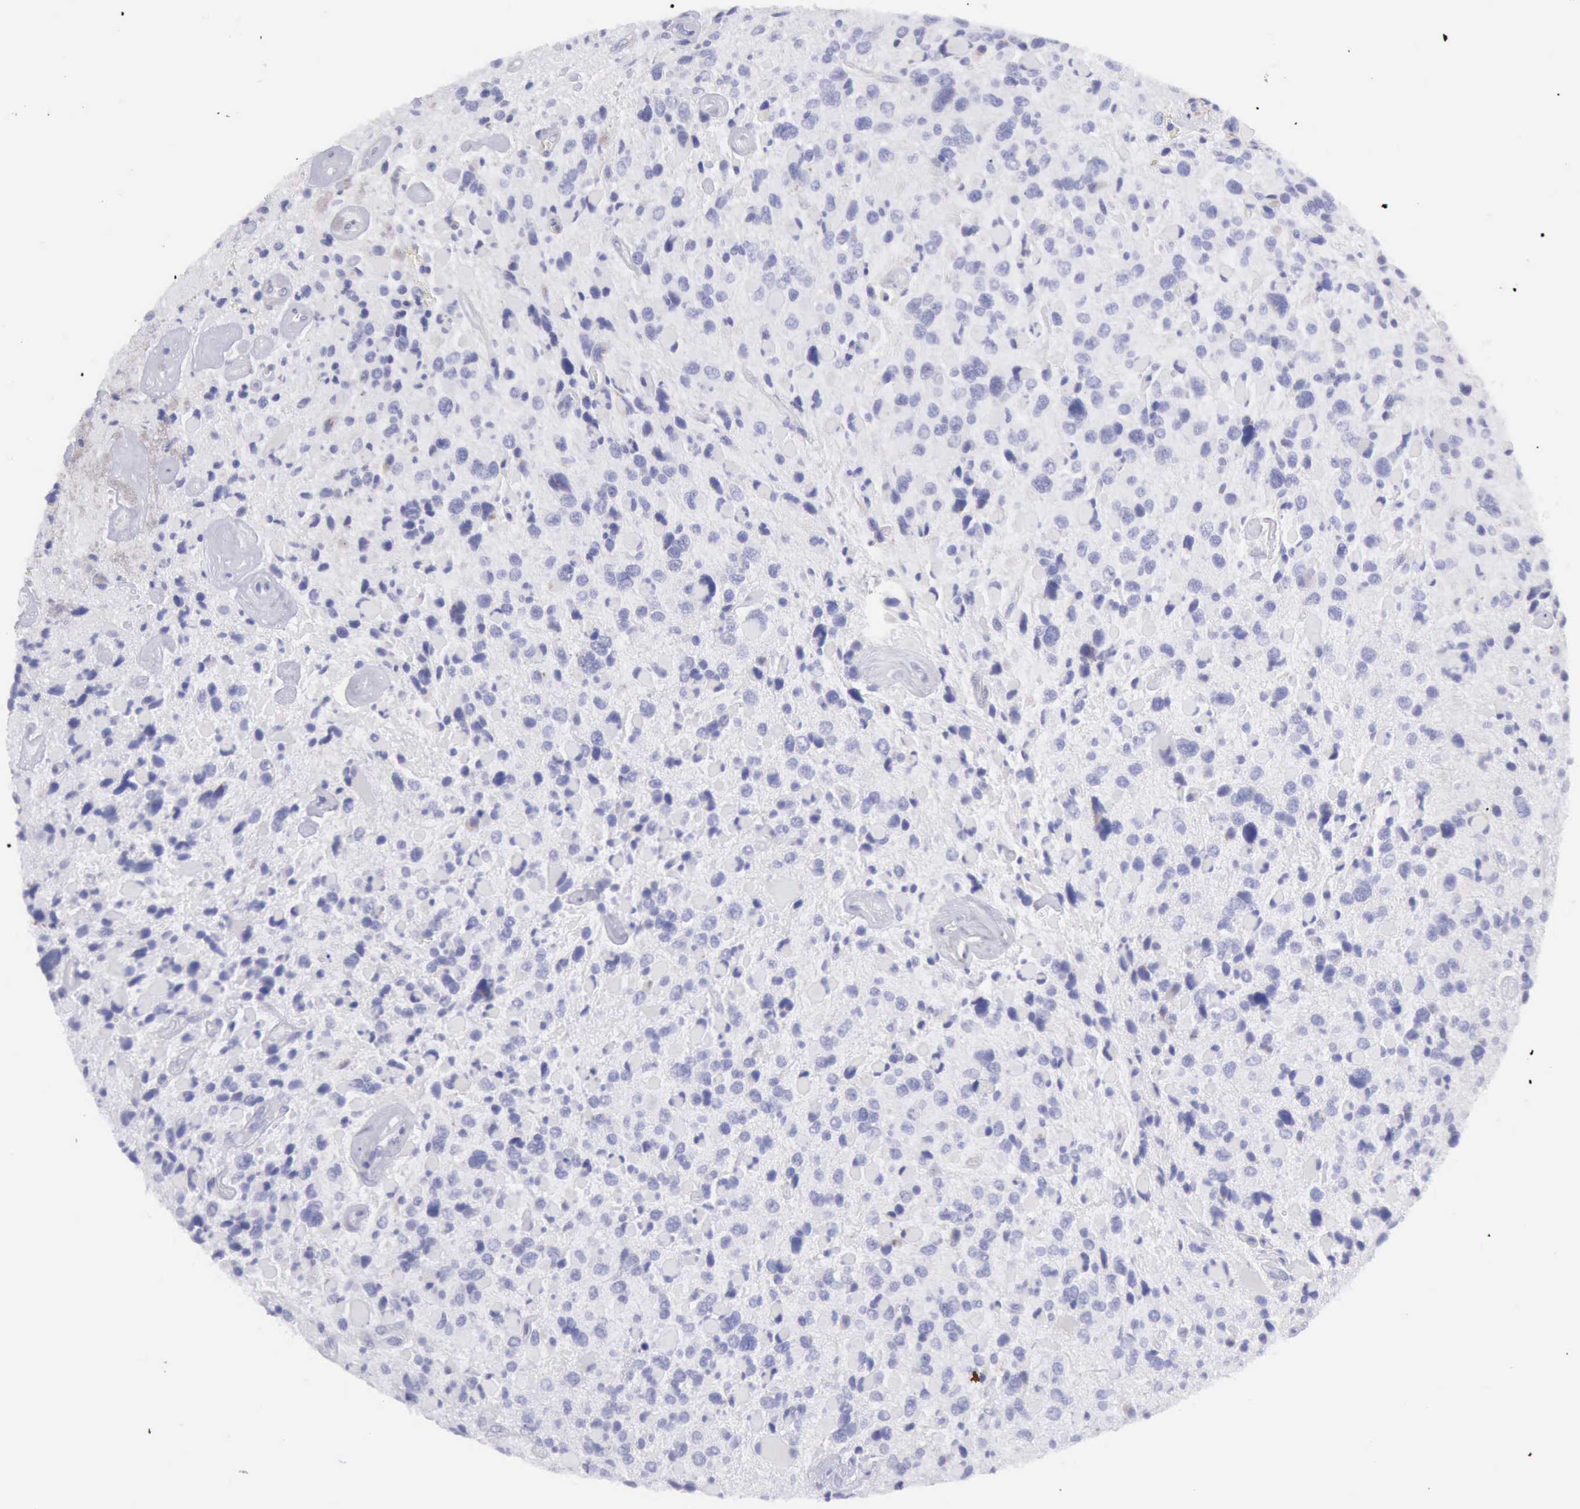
{"staining": {"intensity": "negative", "quantity": "none", "location": "none"}, "tissue": "glioma", "cell_type": "Tumor cells", "image_type": "cancer", "snomed": [{"axis": "morphology", "description": "Glioma, malignant, High grade"}, {"axis": "topography", "description": "Brain"}], "caption": "Histopathology image shows no significant protein expression in tumor cells of glioma. The staining is performed using DAB brown chromogen with nuclei counter-stained in using hematoxylin.", "gene": "AOC3", "patient": {"sex": "female", "age": 37}}